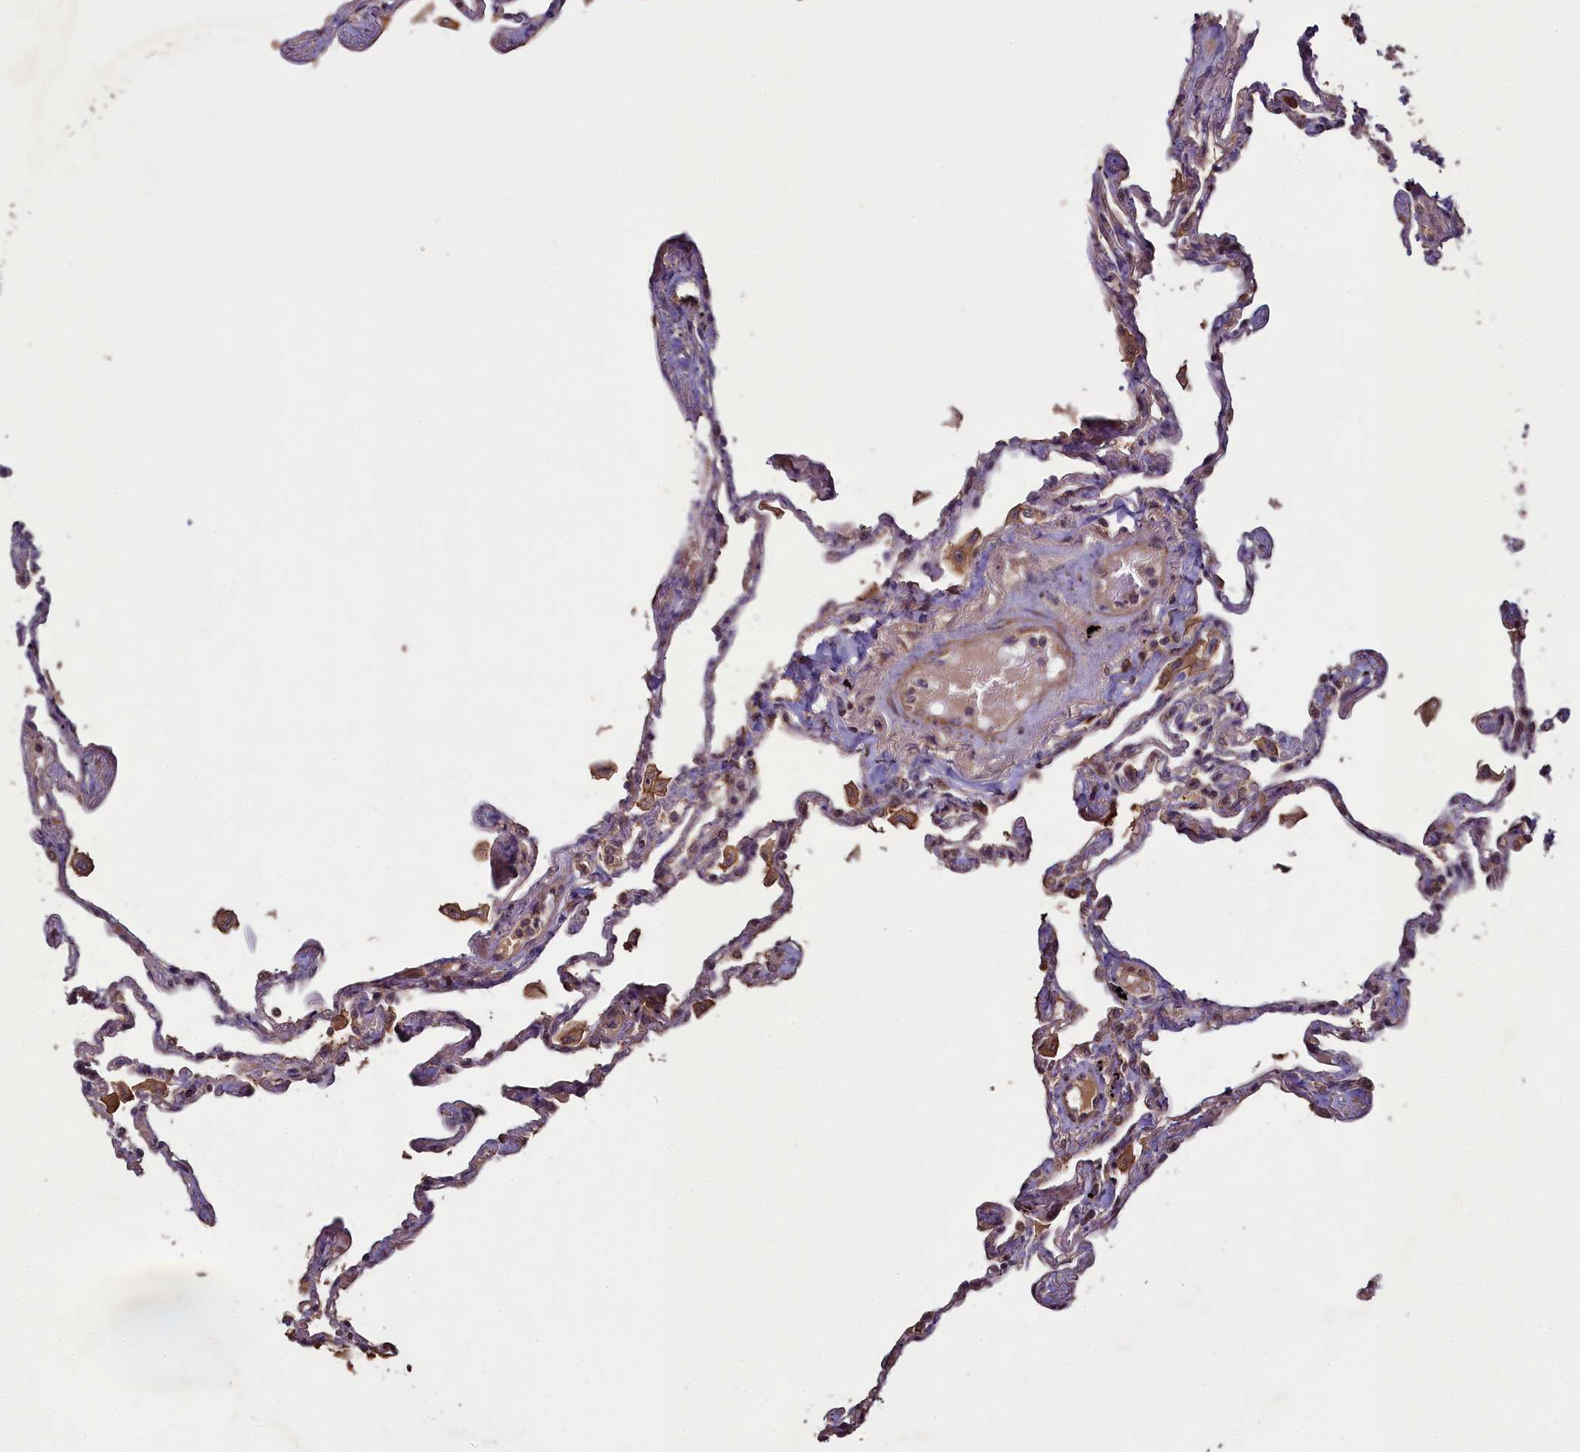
{"staining": {"intensity": "weak", "quantity": "25%-75%", "location": "cytoplasmic/membranous"}, "tissue": "lung", "cell_type": "Alveolar cells", "image_type": "normal", "snomed": [{"axis": "morphology", "description": "Normal tissue, NOS"}, {"axis": "topography", "description": "Lung"}], "caption": "Weak cytoplasmic/membranous positivity is present in approximately 25%-75% of alveolar cells in unremarkable lung. (IHC, brightfield microscopy, high magnification).", "gene": "NUDT6", "patient": {"sex": "female", "age": 67}}